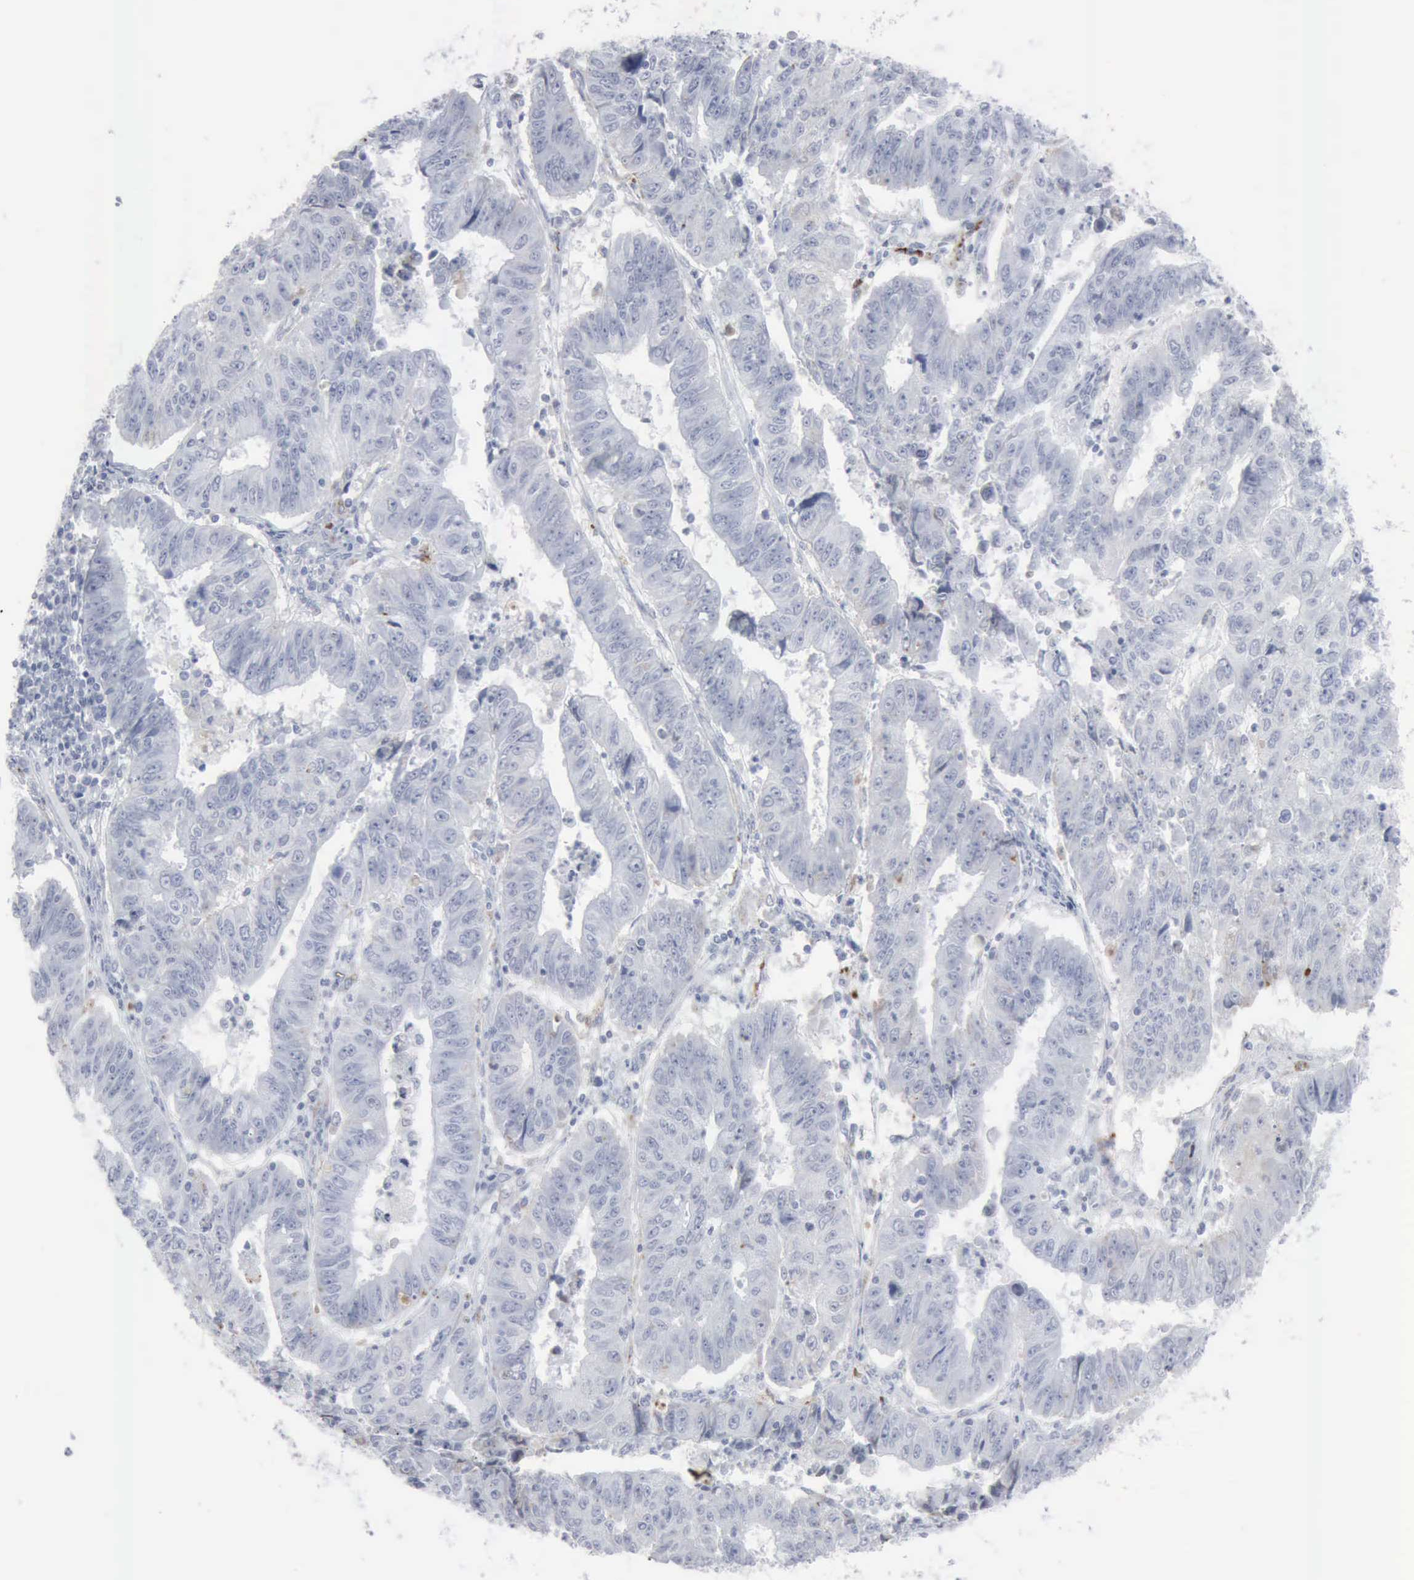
{"staining": {"intensity": "negative", "quantity": "none", "location": "none"}, "tissue": "endometrial cancer", "cell_type": "Tumor cells", "image_type": "cancer", "snomed": [{"axis": "morphology", "description": "Adenocarcinoma, NOS"}, {"axis": "topography", "description": "Endometrium"}], "caption": "Endometrial cancer was stained to show a protein in brown. There is no significant staining in tumor cells.", "gene": "GLA", "patient": {"sex": "female", "age": 42}}